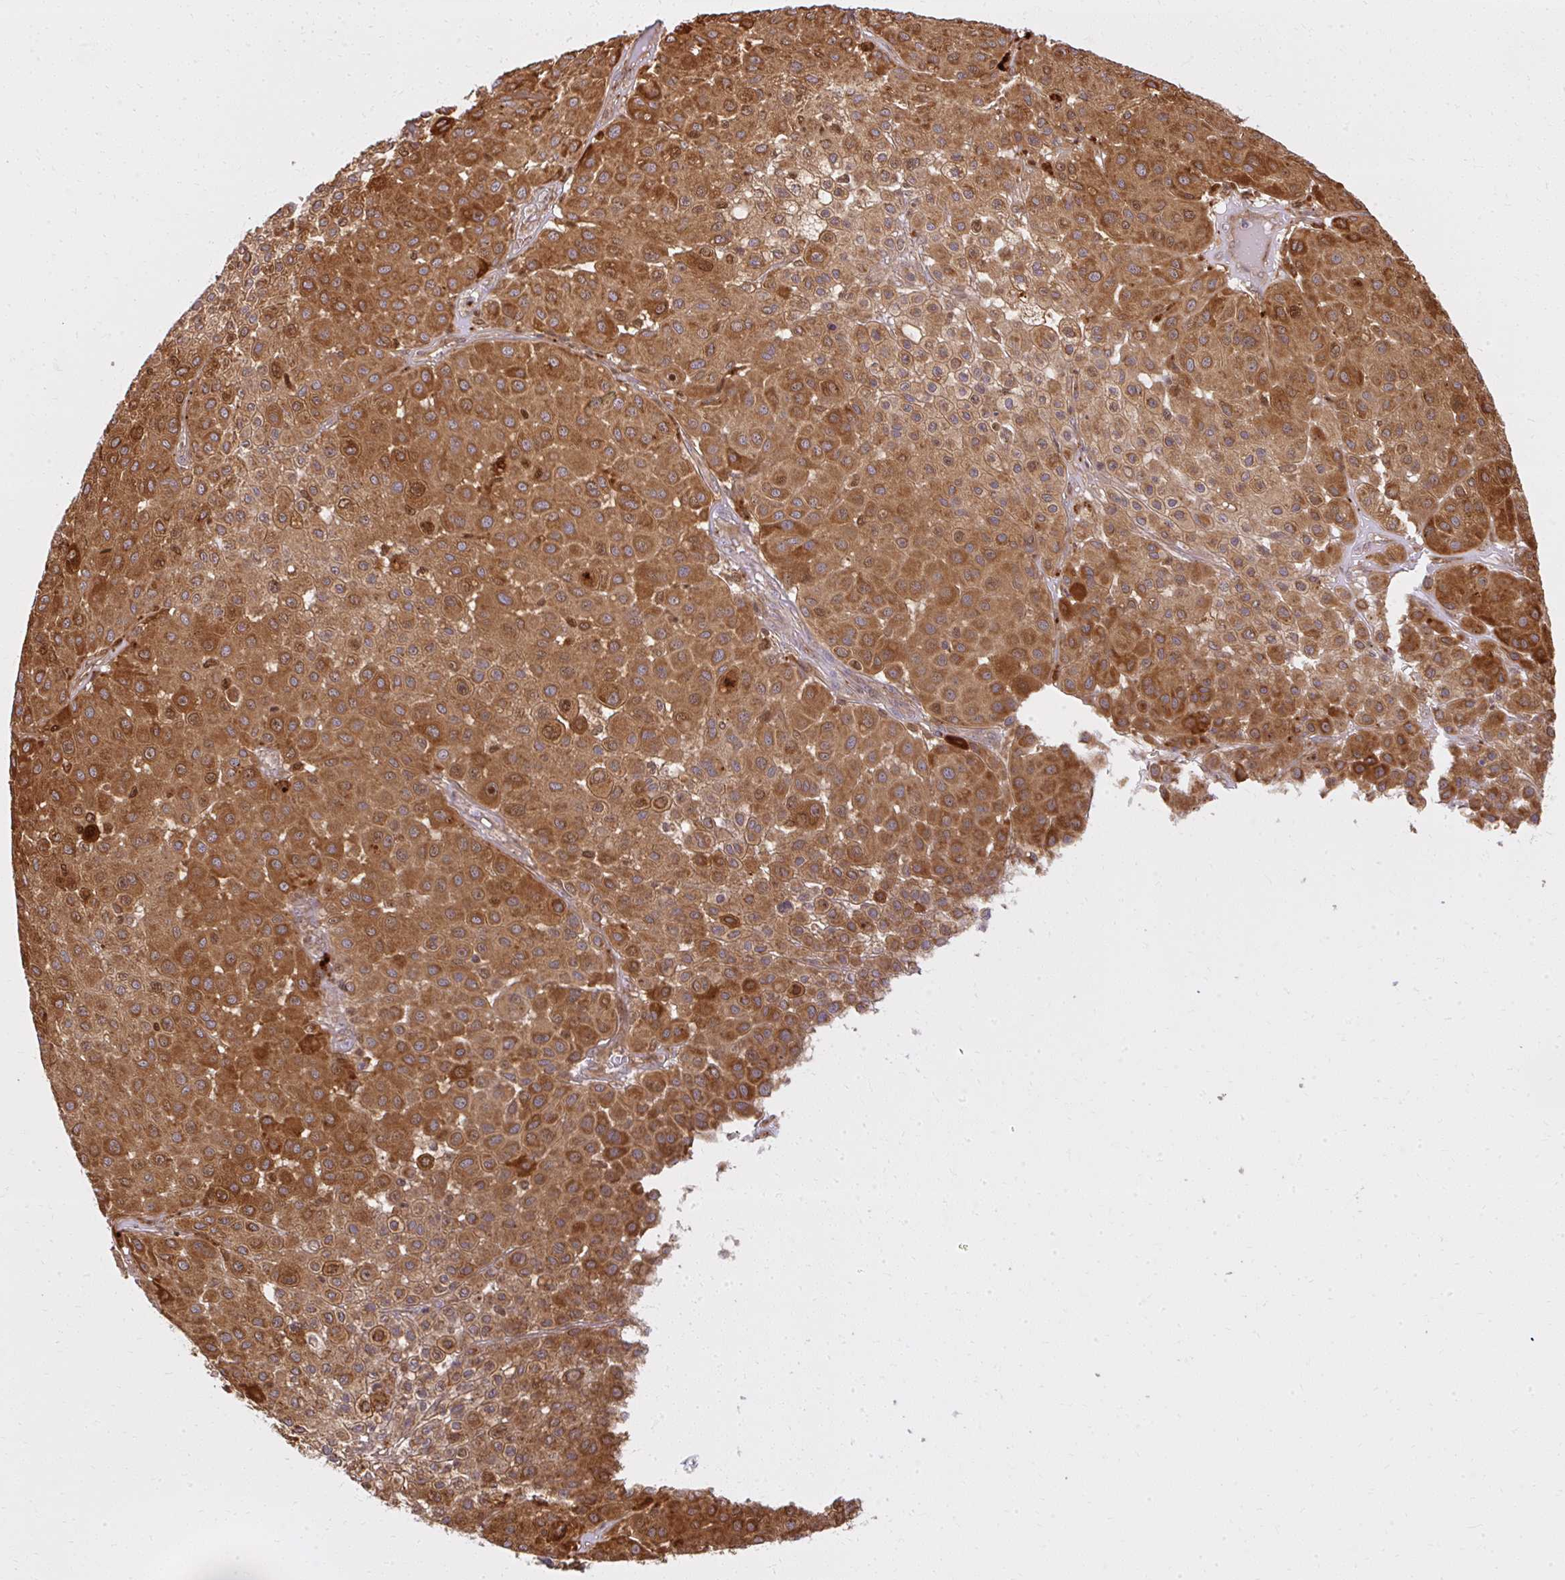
{"staining": {"intensity": "strong", "quantity": ">75%", "location": "cytoplasmic/membranous"}, "tissue": "melanoma", "cell_type": "Tumor cells", "image_type": "cancer", "snomed": [{"axis": "morphology", "description": "Malignant melanoma, Metastatic site"}, {"axis": "topography", "description": "Smooth muscle"}], "caption": "Malignant melanoma (metastatic site) stained for a protein (brown) demonstrates strong cytoplasmic/membranous positive expression in approximately >75% of tumor cells.", "gene": "GNS", "patient": {"sex": "male", "age": 41}}